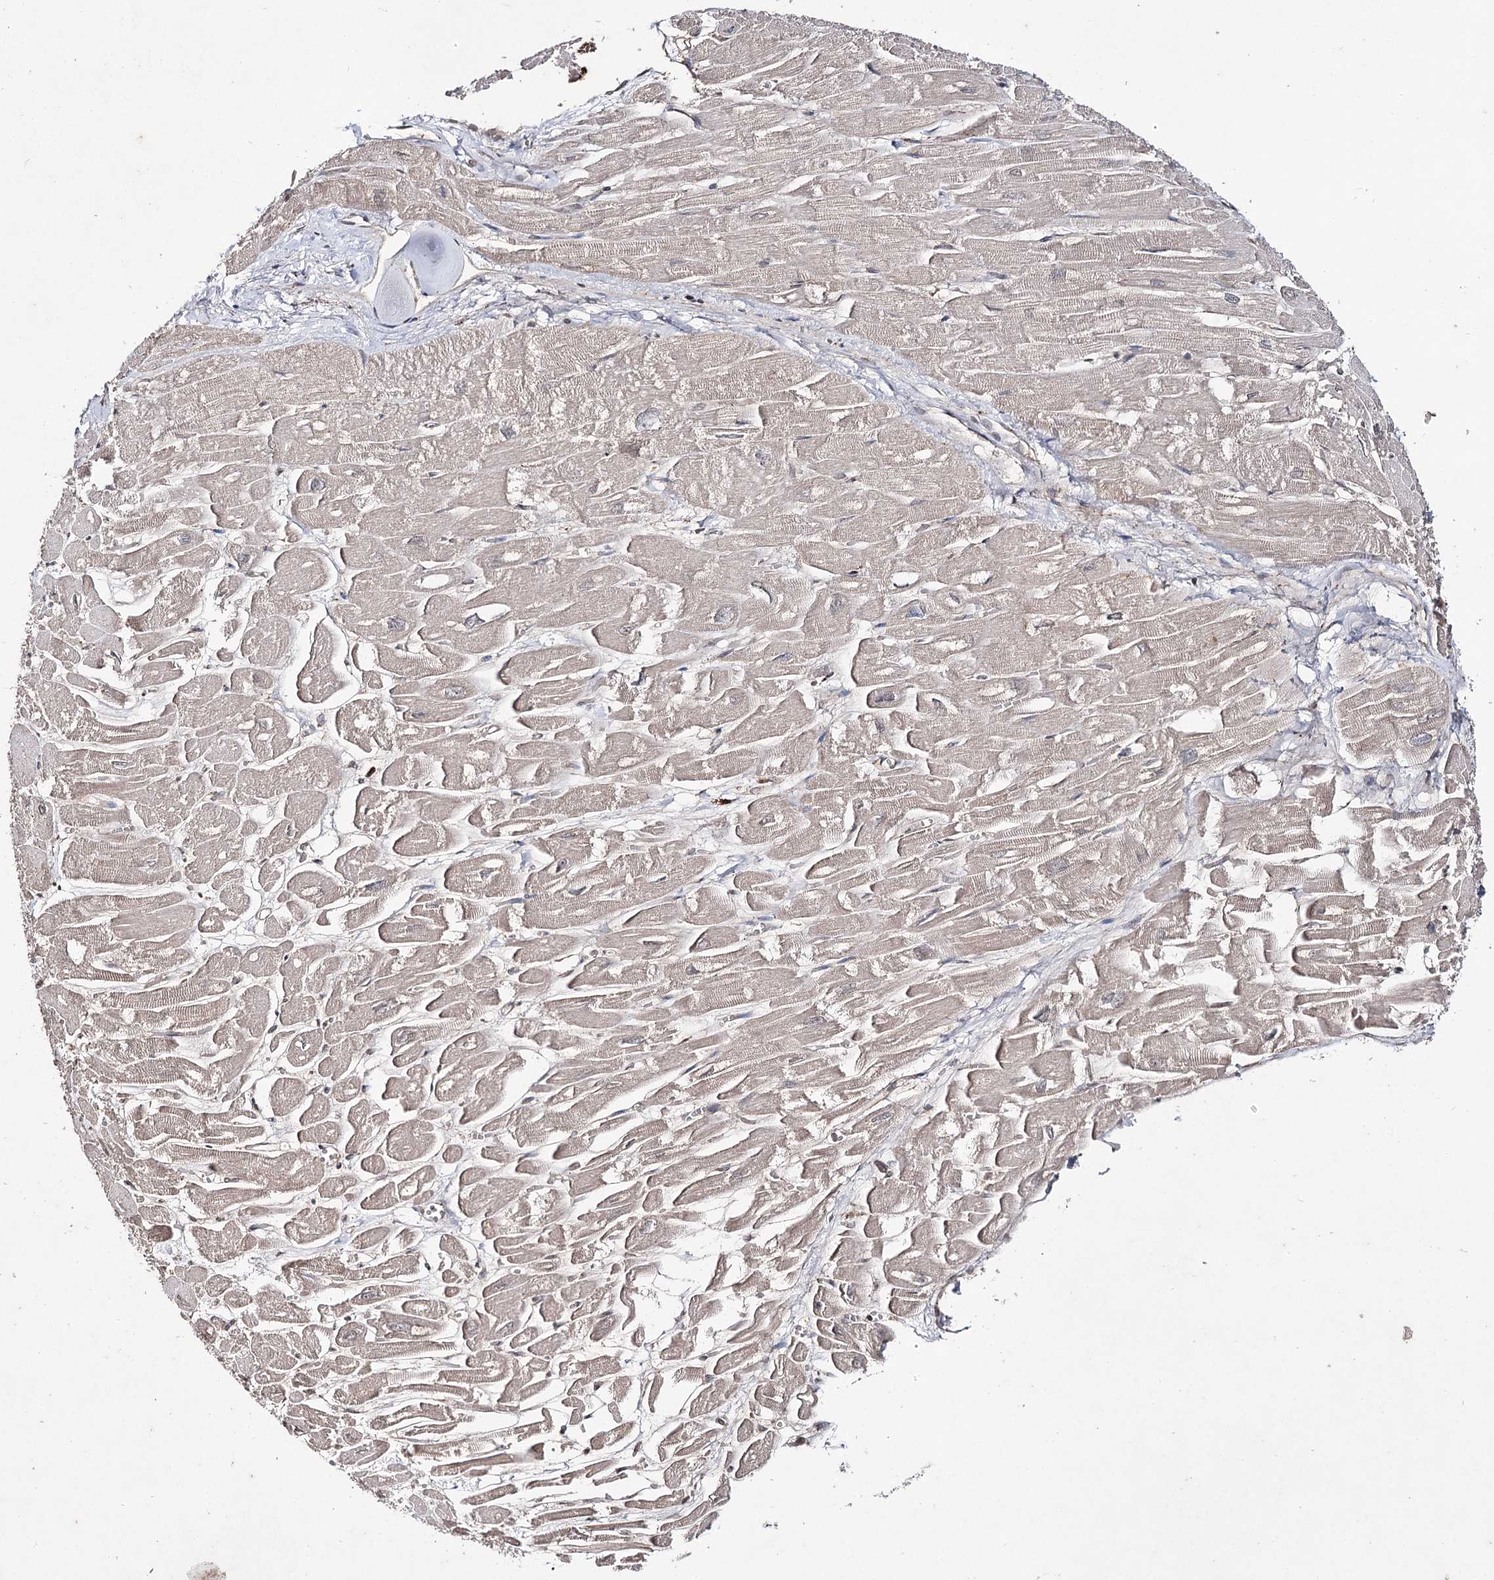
{"staining": {"intensity": "negative", "quantity": "none", "location": "none"}, "tissue": "heart muscle", "cell_type": "Cardiomyocytes", "image_type": "normal", "snomed": [{"axis": "morphology", "description": "Normal tissue, NOS"}, {"axis": "topography", "description": "Heart"}], "caption": "Benign heart muscle was stained to show a protein in brown. There is no significant expression in cardiomyocytes. (DAB immunohistochemistry (IHC) with hematoxylin counter stain).", "gene": "SYNGR3", "patient": {"sex": "male", "age": 54}}